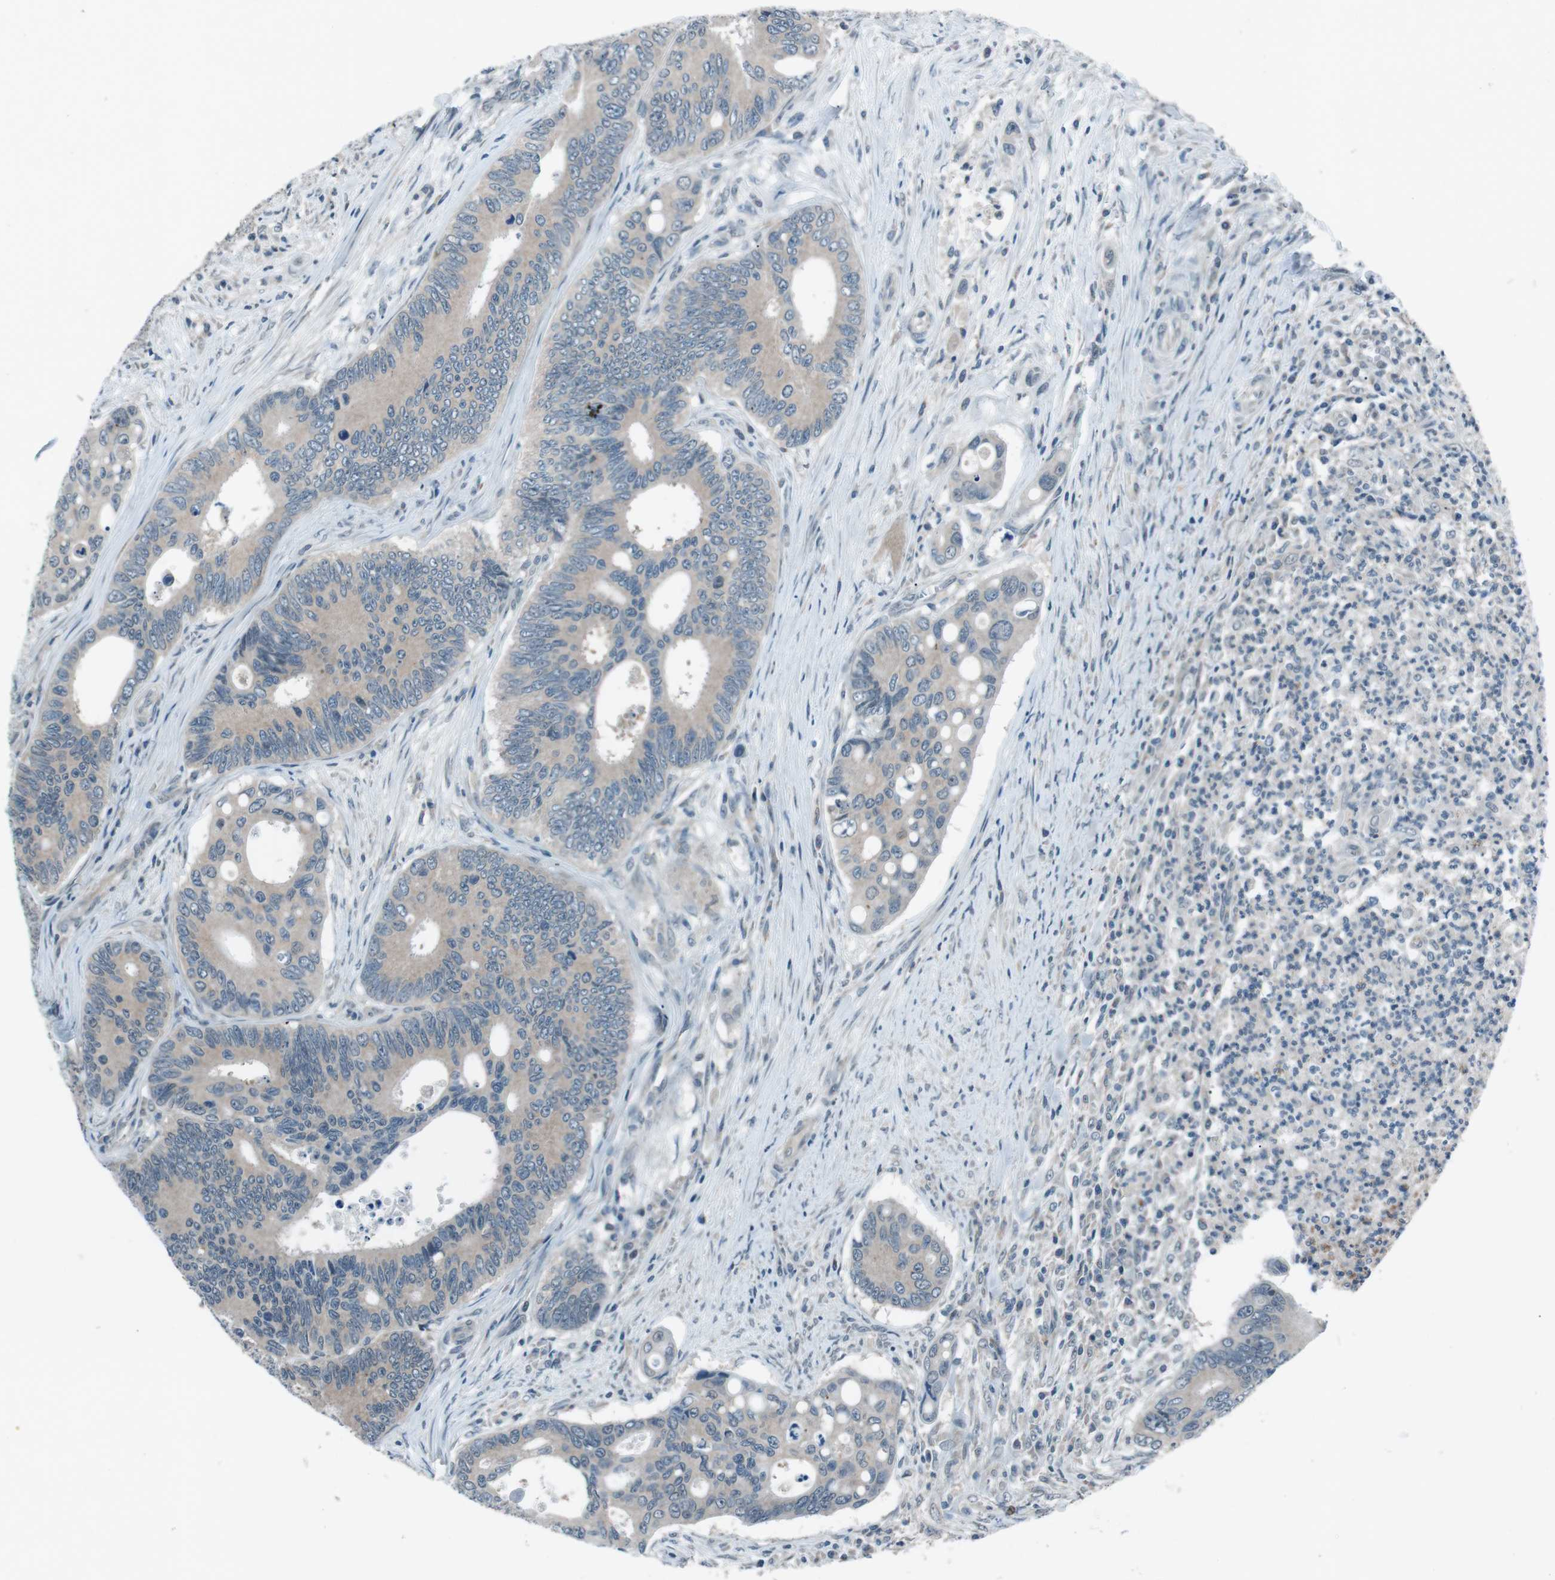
{"staining": {"intensity": "weak", "quantity": ">75%", "location": "cytoplasmic/membranous"}, "tissue": "colorectal cancer", "cell_type": "Tumor cells", "image_type": "cancer", "snomed": [{"axis": "morphology", "description": "Inflammation, NOS"}, {"axis": "morphology", "description": "Adenocarcinoma, NOS"}, {"axis": "topography", "description": "Colon"}], "caption": "DAB immunohistochemical staining of colorectal adenocarcinoma displays weak cytoplasmic/membranous protein staining in approximately >75% of tumor cells.", "gene": "LRIG2", "patient": {"sex": "male", "age": 72}}